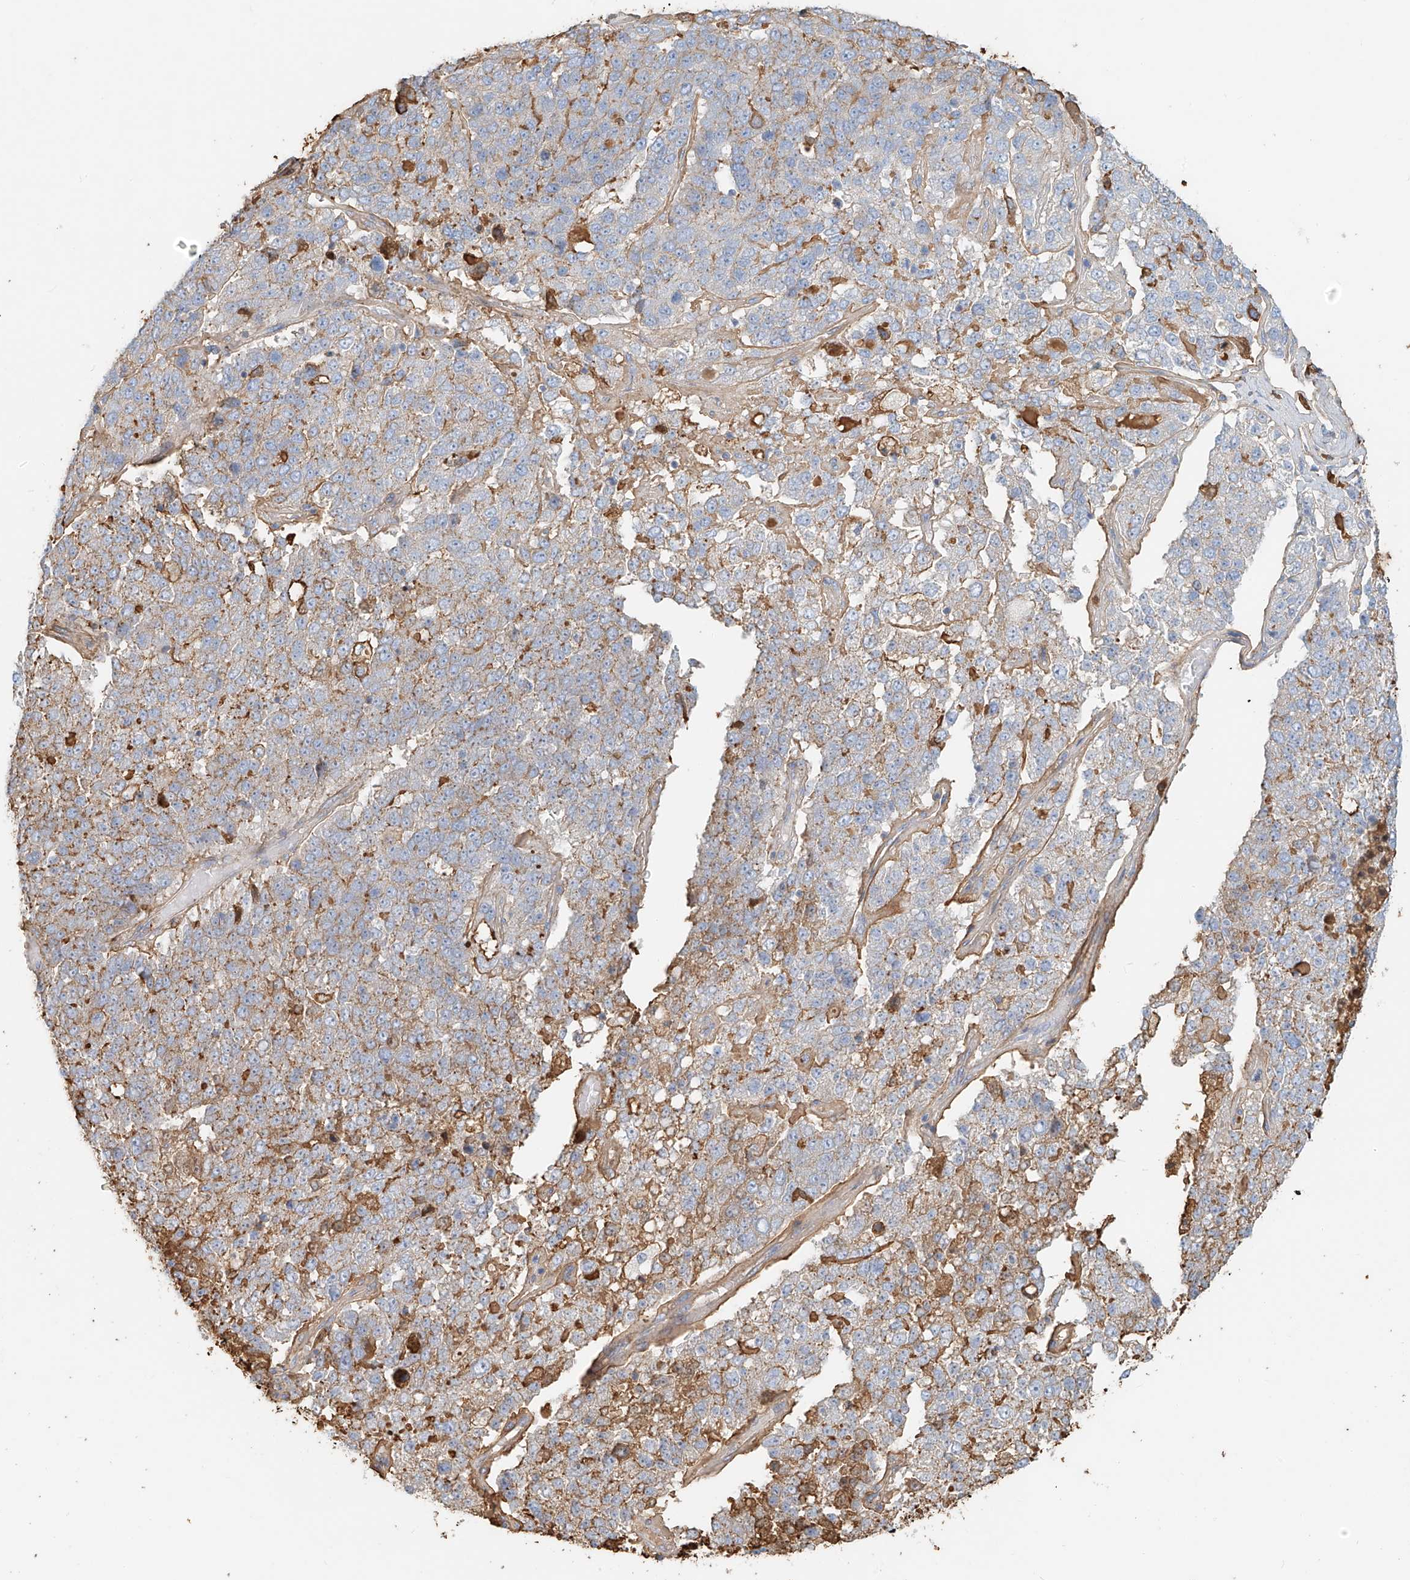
{"staining": {"intensity": "moderate", "quantity": "<25%", "location": "cytoplasmic/membranous"}, "tissue": "pancreatic cancer", "cell_type": "Tumor cells", "image_type": "cancer", "snomed": [{"axis": "morphology", "description": "Adenocarcinoma, NOS"}, {"axis": "topography", "description": "Pancreas"}], "caption": "DAB immunohistochemical staining of pancreatic adenocarcinoma exhibits moderate cytoplasmic/membranous protein positivity in about <25% of tumor cells.", "gene": "ZFP30", "patient": {"sex": "female", "age": 61}}